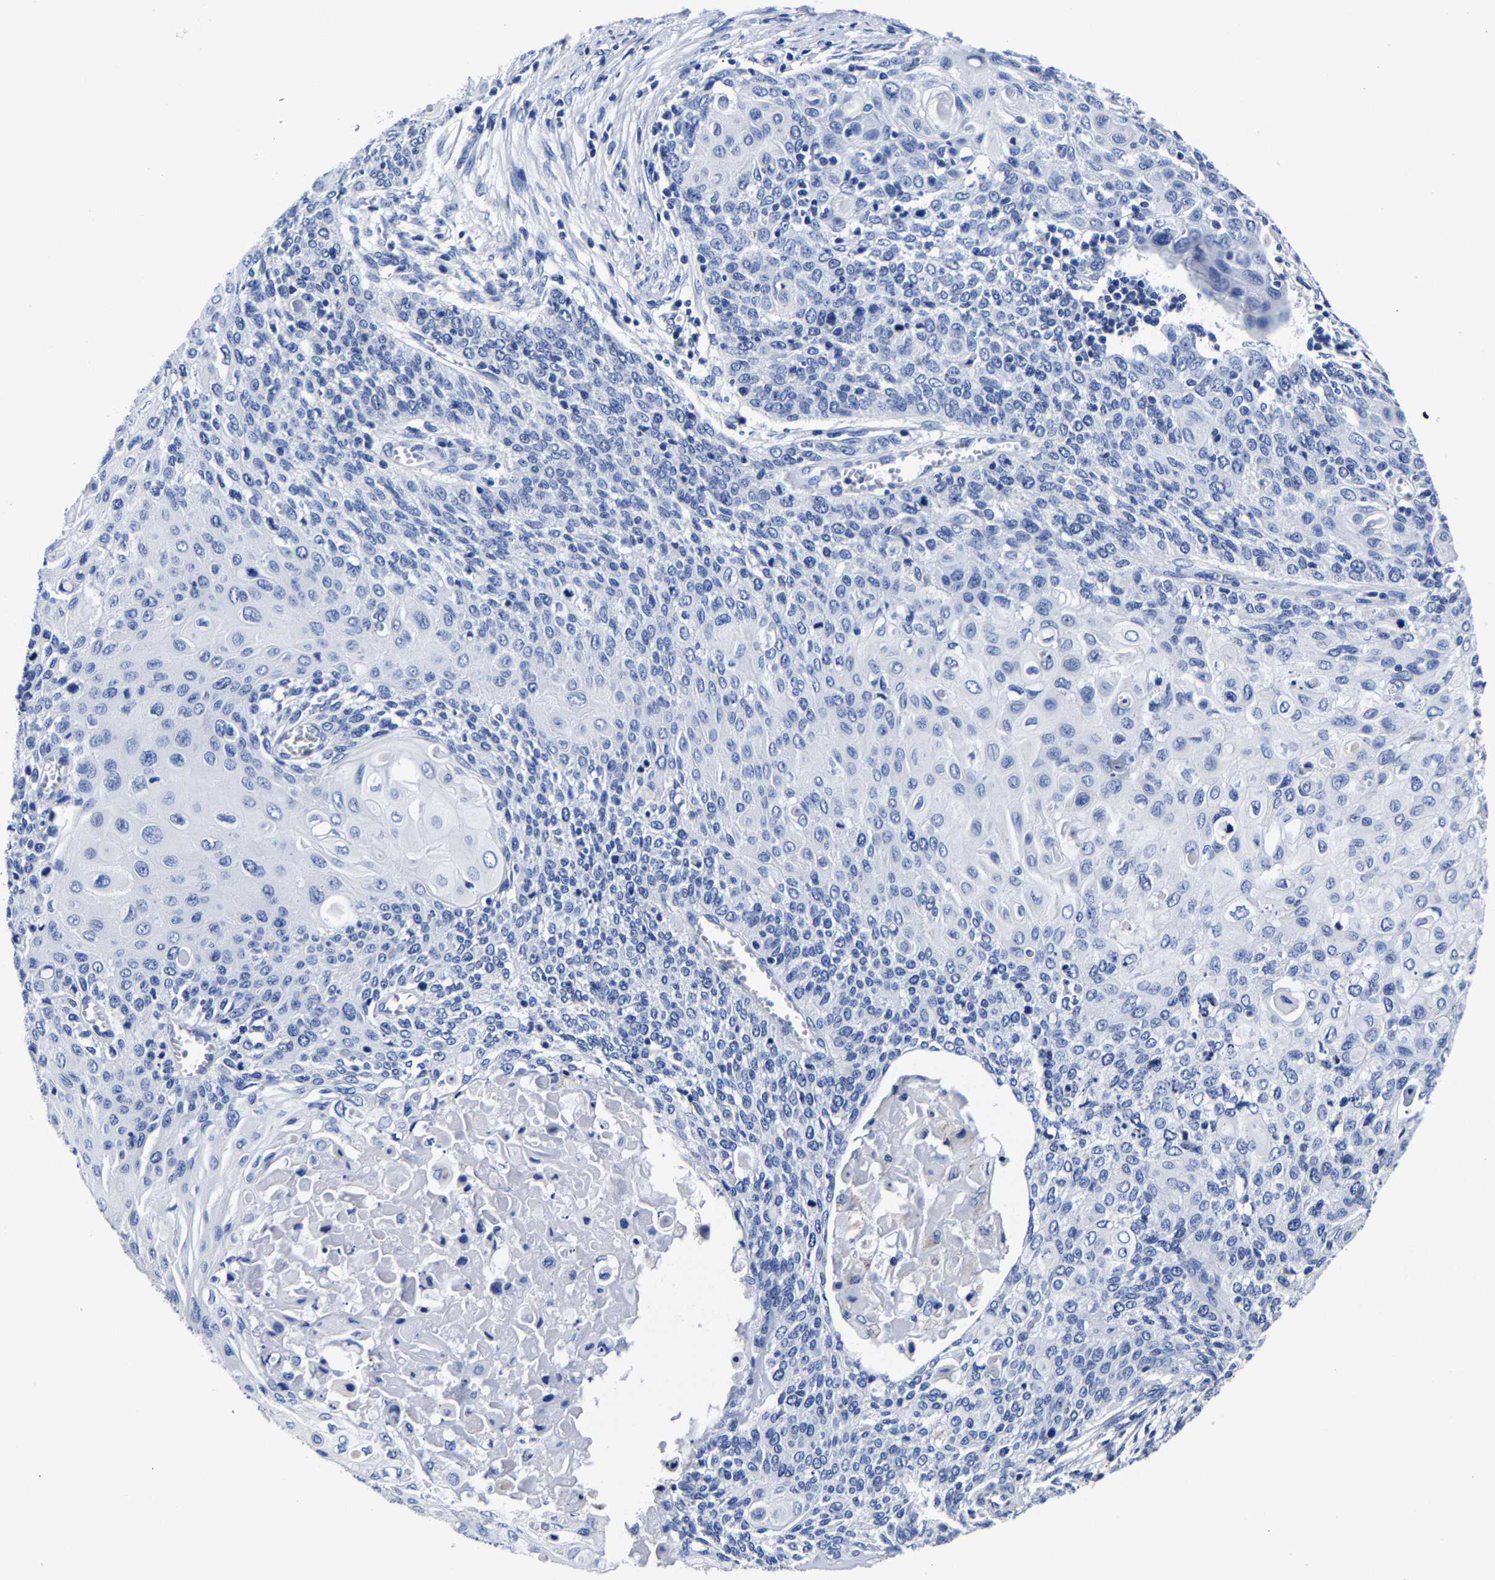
{"staining": {"intensity": "negative", "quantity": "none", "location": "none"}, "tissue": "cervical cancer", "cell_type": "Tumor cells", "image_type": "cancer", "snomed": [{"axis": "morphology", "description": "Squamous cell carcinoma, NOS"}, {"axis": "topography", "description": "Cervix"}], "caption": "IHC of cervical cancer displays no expression in tumor cells. Brightfield microscopy of immunohistochemistry stained with DAB (brown) and hematoxylin (blue), captured at high magnification.", "gene": "CPA2", "patient": {"sex": "female", "age": 39}}